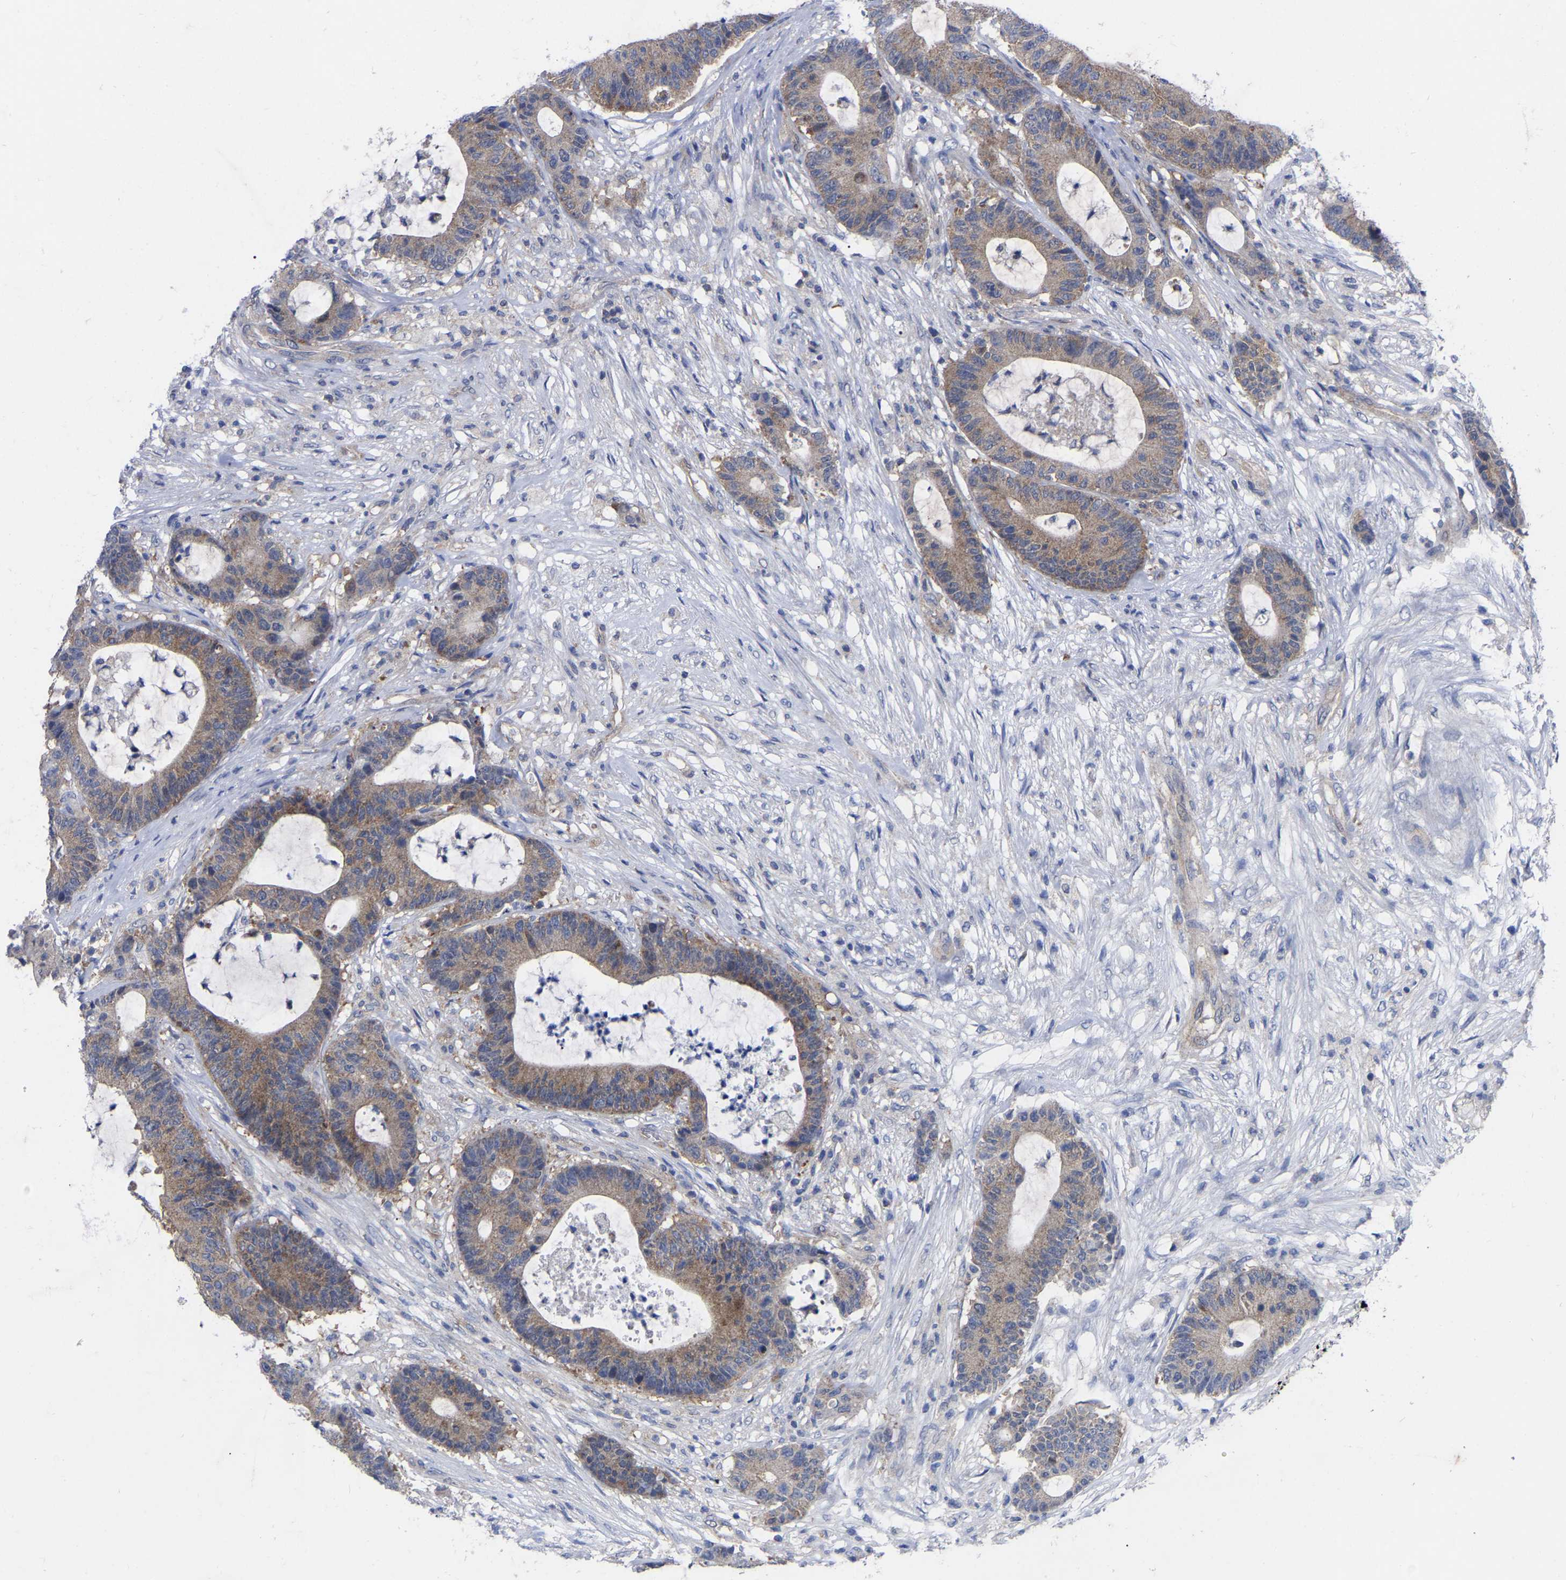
{"staining": {"intensity": "weak", "quantity": "25%-75%", "location": "cytoplasmic/membranous"}, "tissue": "colorectal cancer", "cell_type": "Tumor cells", "image_type": "cancer", "snomed": [{"axis": "morphology", "description": "Adenocarcinoma, NOS"}, {"axis": "topography", "description": "Colon"}], "caption": "Colorectal adenocarcinoma tissue shows weak cytoplasmic/membranous positivity in approximately 25%-75% of tumor cells", "gene": "TCP1", "patient": {"sex": "female", "age": 84}}